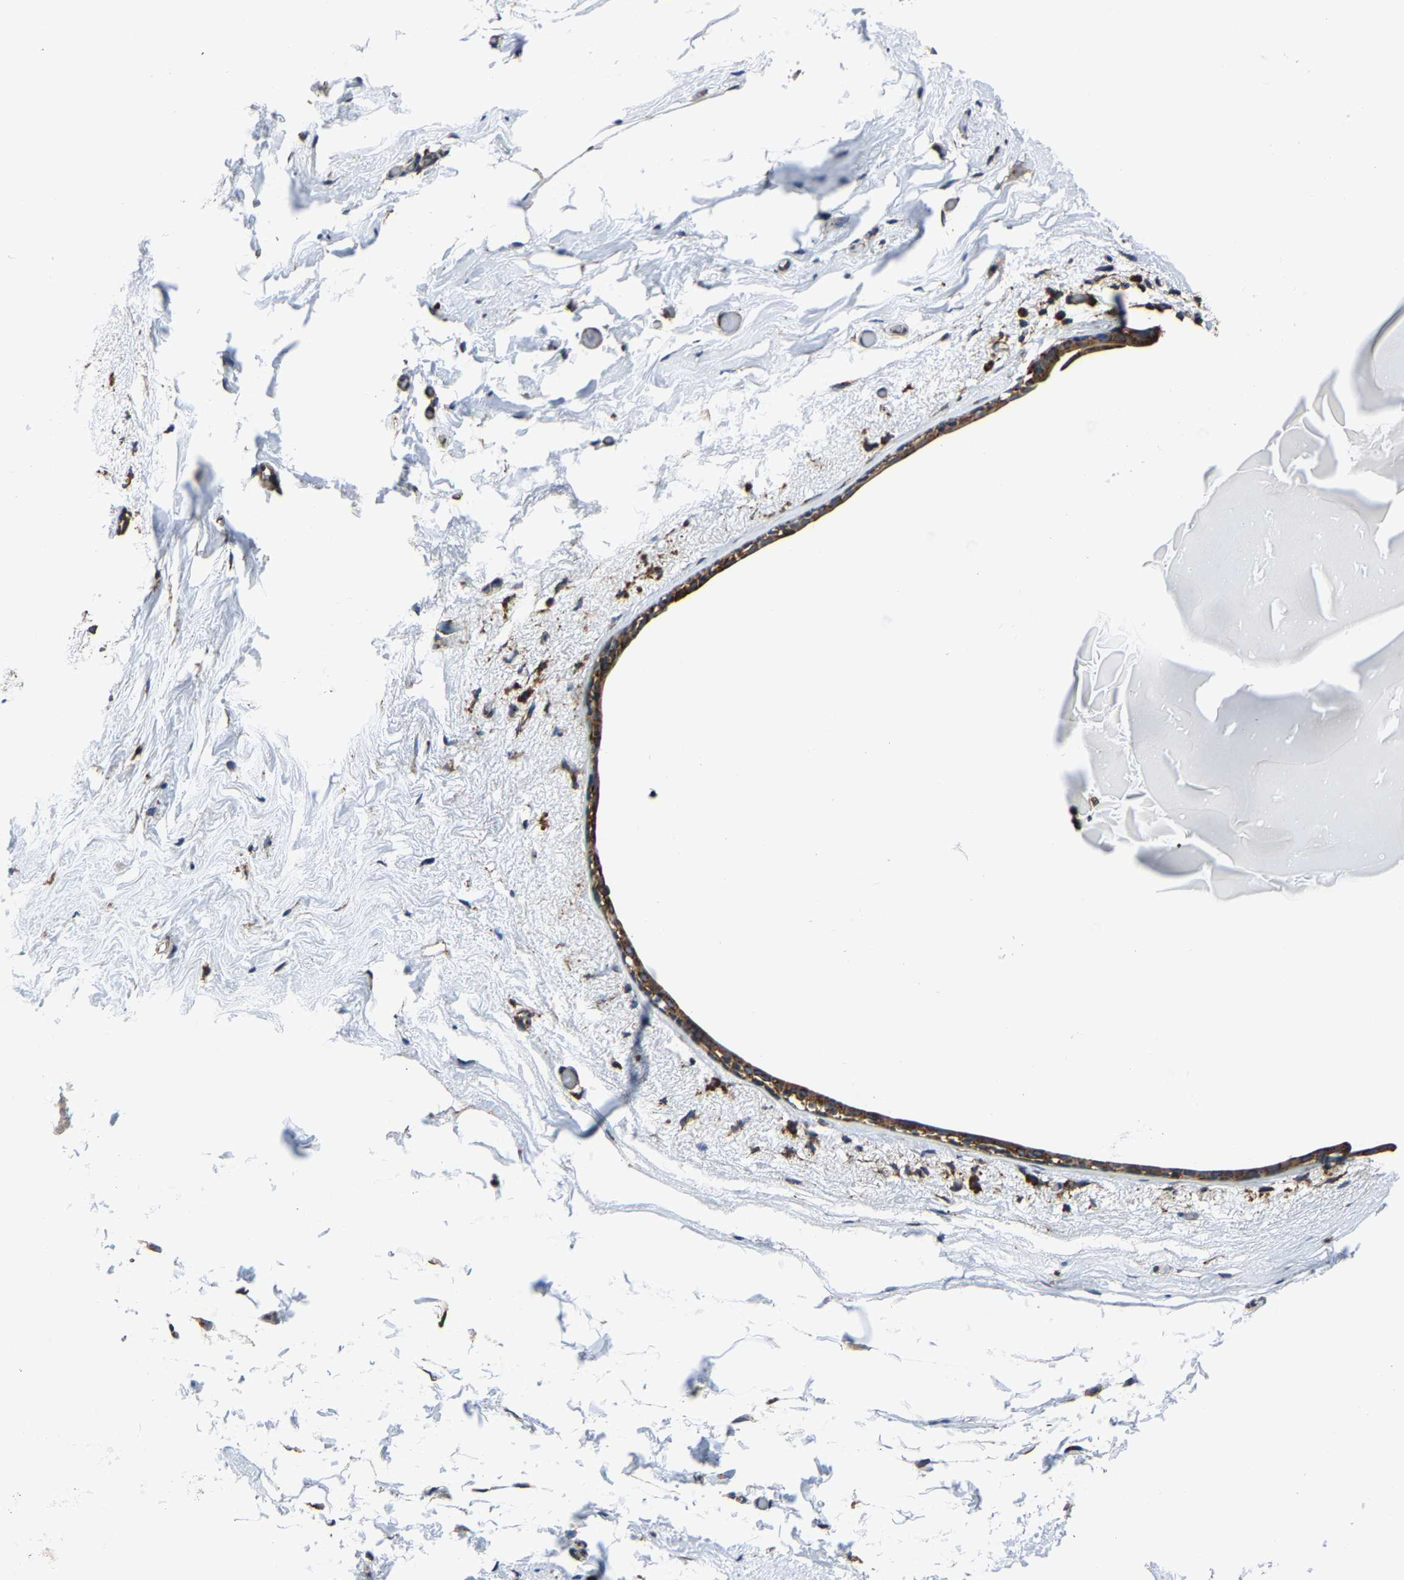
{"staining": {"intensity": "weak", "quantity": ">75%", "location": "cytoplasmic/membranous"}, "tissue": "breast", "cell_type": "Adipocytes", "image_type": "normal", "snomed": [{"axis": "morphology", "description": "Normal tissue, NOS"}, {"axis": "topography", "description": "Breast"}], "caption": "Protein expression analysis of benign breast exhibits weak cytoplasmic/membranous staining in about >75% of adipocytes. The staining was performed using DAB to visualize the protein expression in brown, while the nuclei were stained in blue with hematoxylin (Magnification: 20x).", "gene": "G3BP2", "patient": {"sex": "female", "age": 62}}